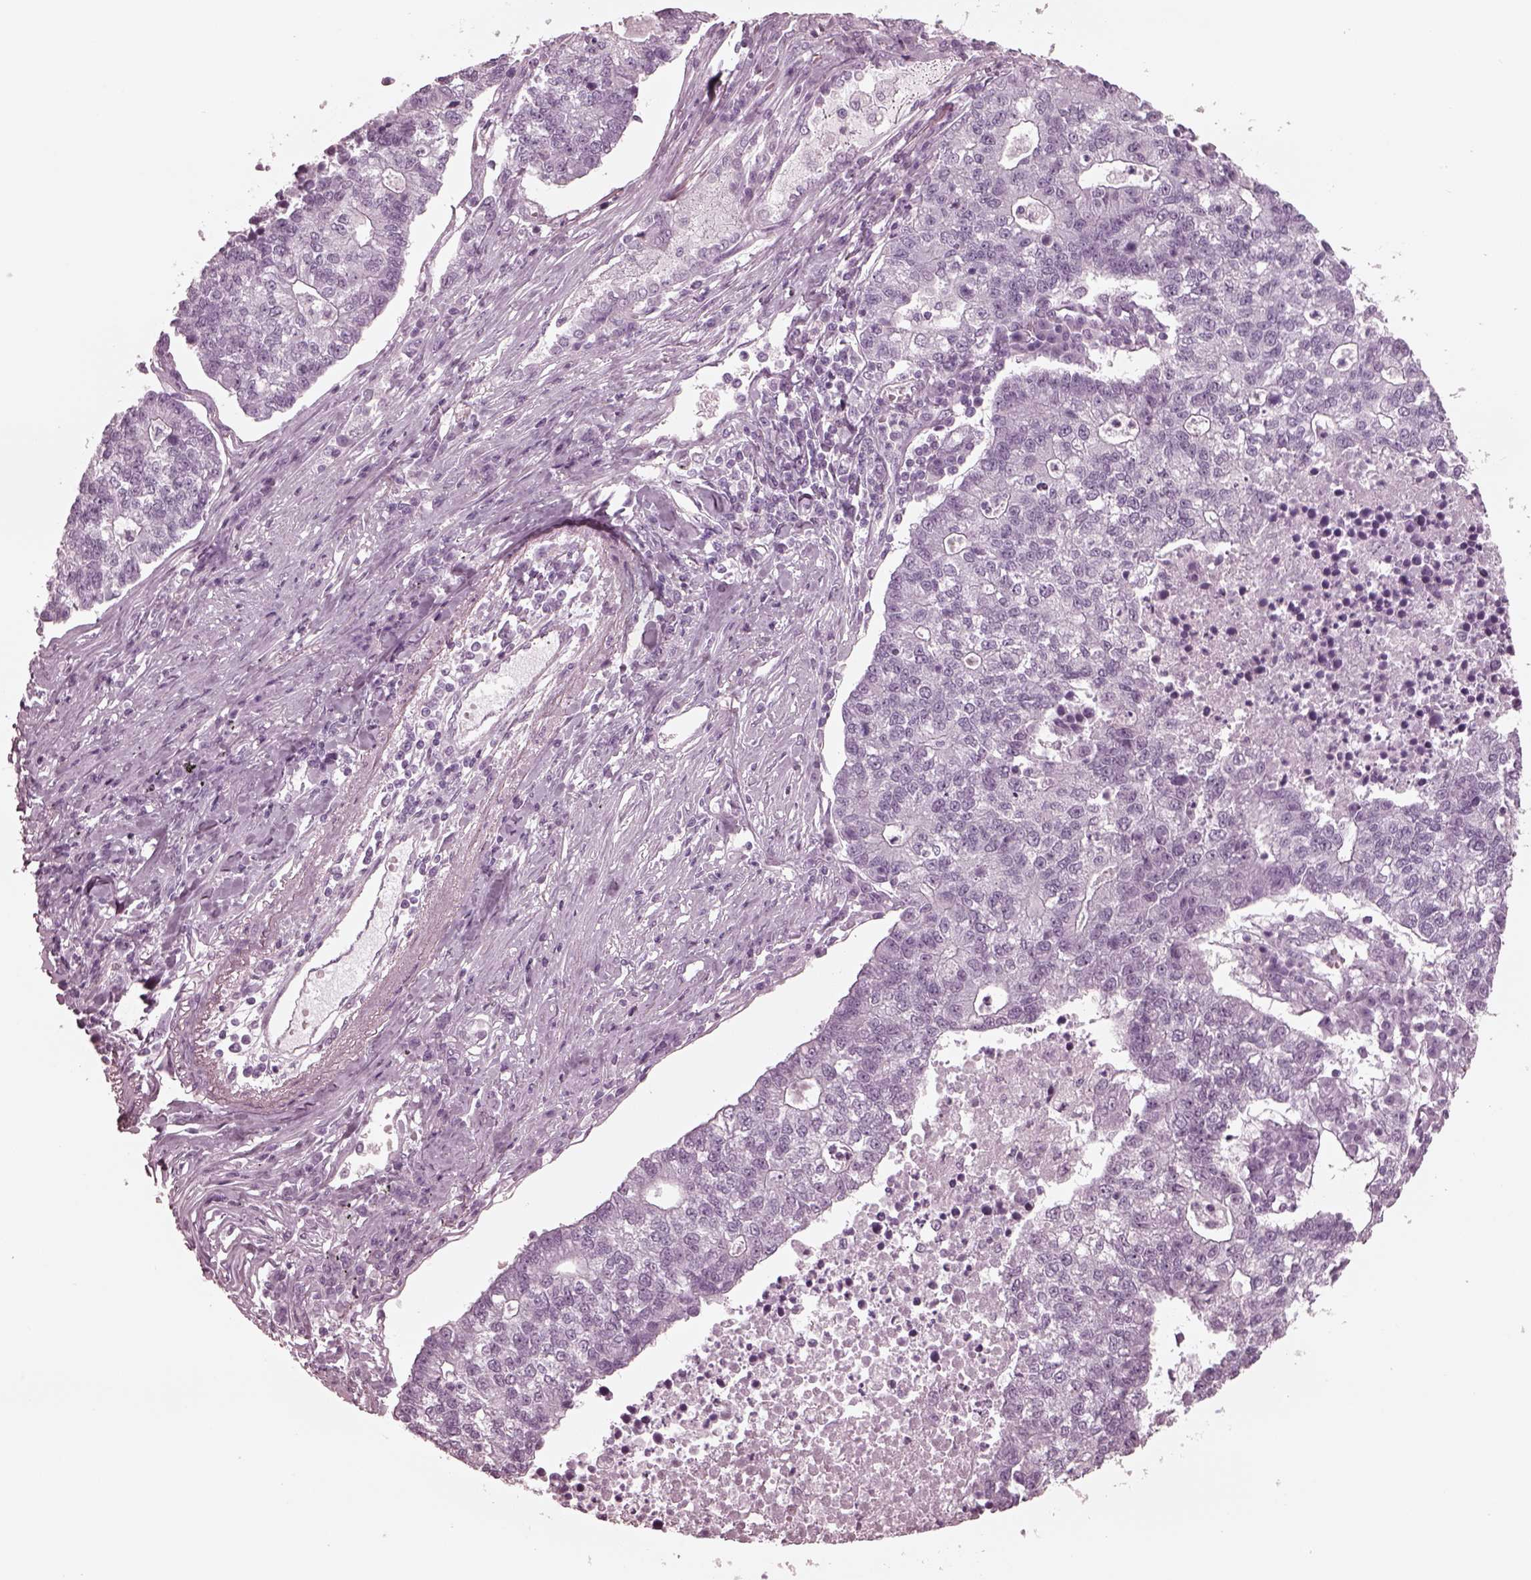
{"staining": {"intensity": "negative", "quantity": "none", "location": "none"}, "tissue": "lung cancer", "cell_type": "Tumor cells", "image_type": "cancer", "snomed": [{"axis": "morphology", "description": "Adenocarcinoma, NOS"}, {"axis": "topography", "description": "Lung"}], "caption": "DAB (3,3'-diaminobenzidine) immunohistochemical staining of lung cancer reveals no significant expression in tumor cells.", "gene": "GRM6", "patient": {"sex": "male", "age": 57}}